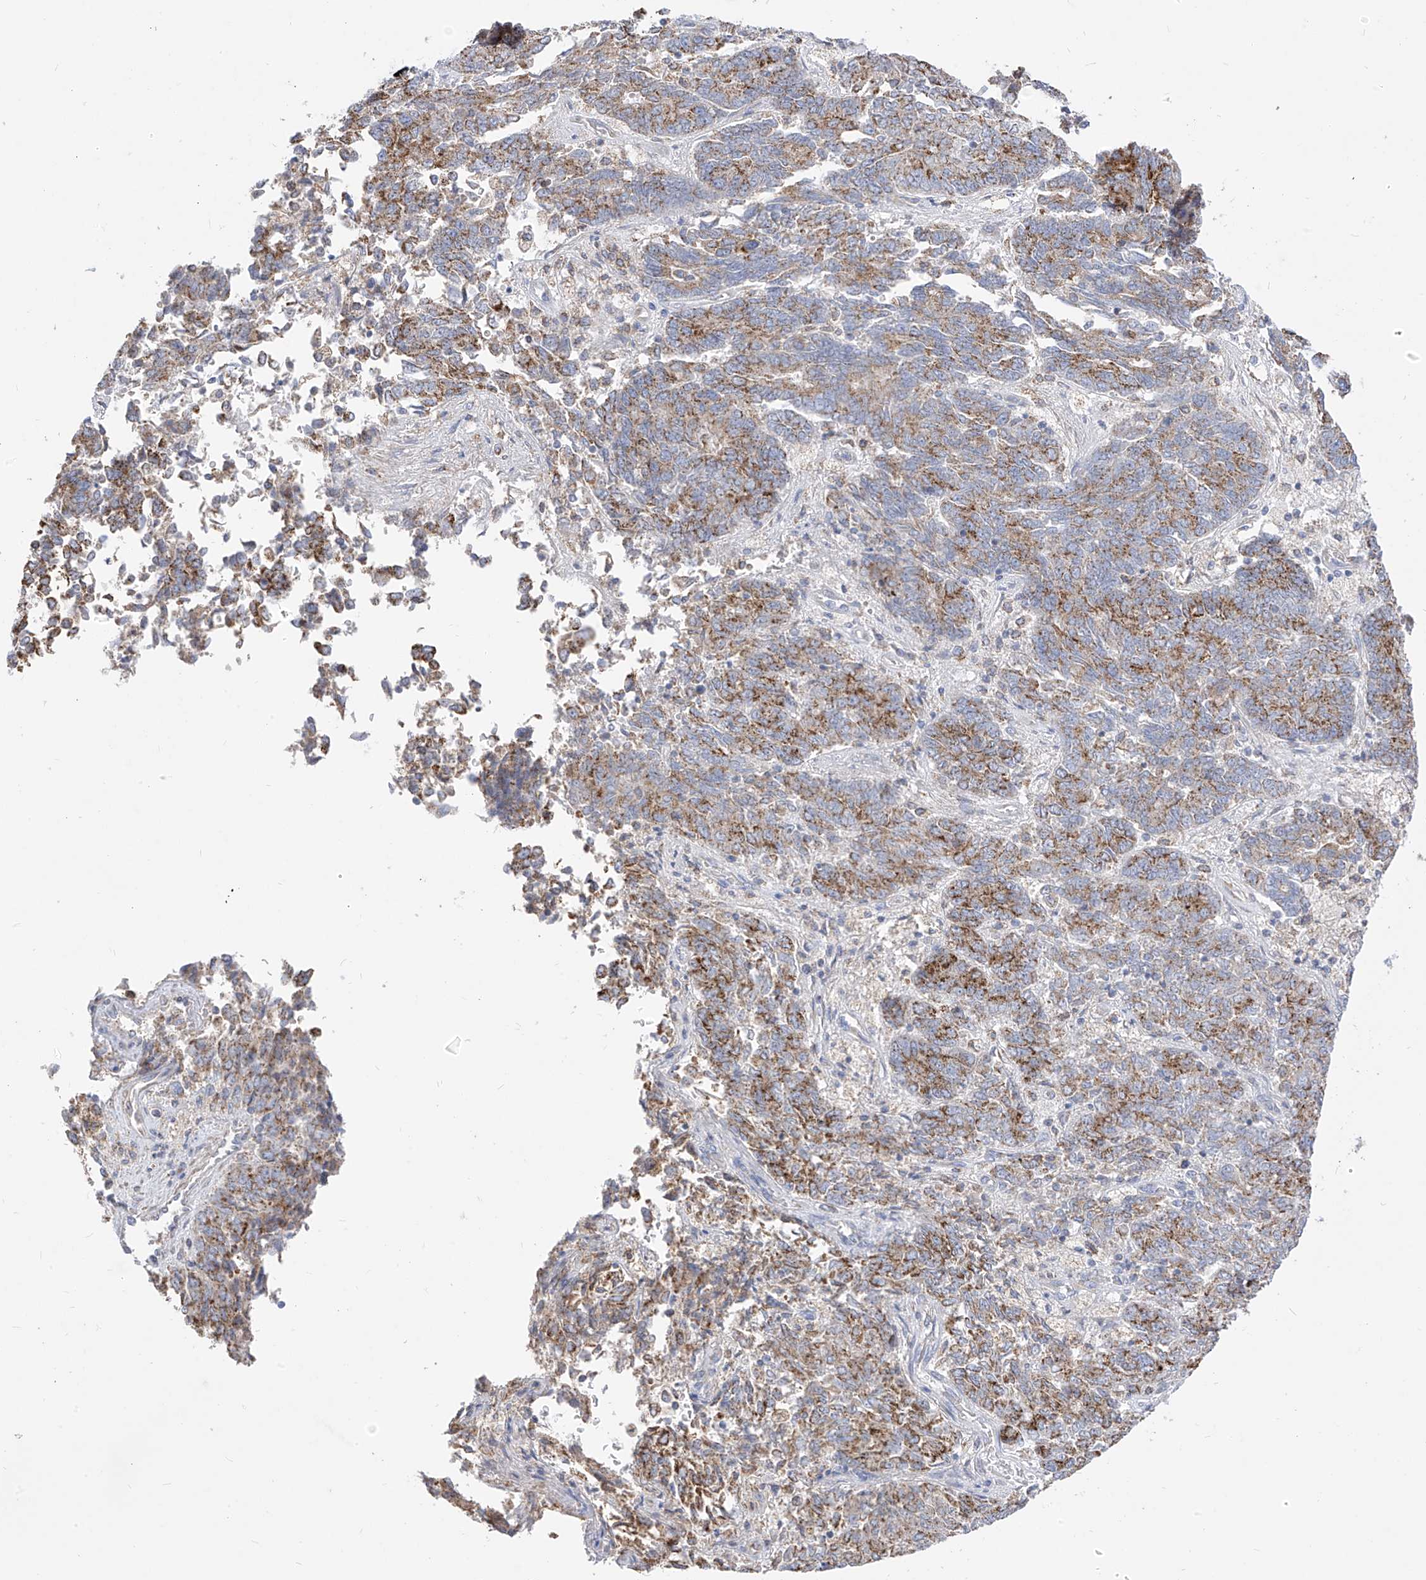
{"staining": {"intensity": "moderate", "quantity": ">75%", "location": "cytoplasmic/membranous"}, "tissue": "endometrial cancer", "cell_type": "Tumor cells", "image_type": "cancer", "snomed": [{"axis": "morphology", "description": "Adenocarcinoma, NOS"}, {"axis": "topography", "description": "Endometrium"}], "caption": "Human endometrial cancer stained for a protein (brown) reveals moderate cytoplasmic/membranous positive expression in about >75% of tumor cells.", "gene": "RASA2", "patient": {"sex": "female", "age": 80}}